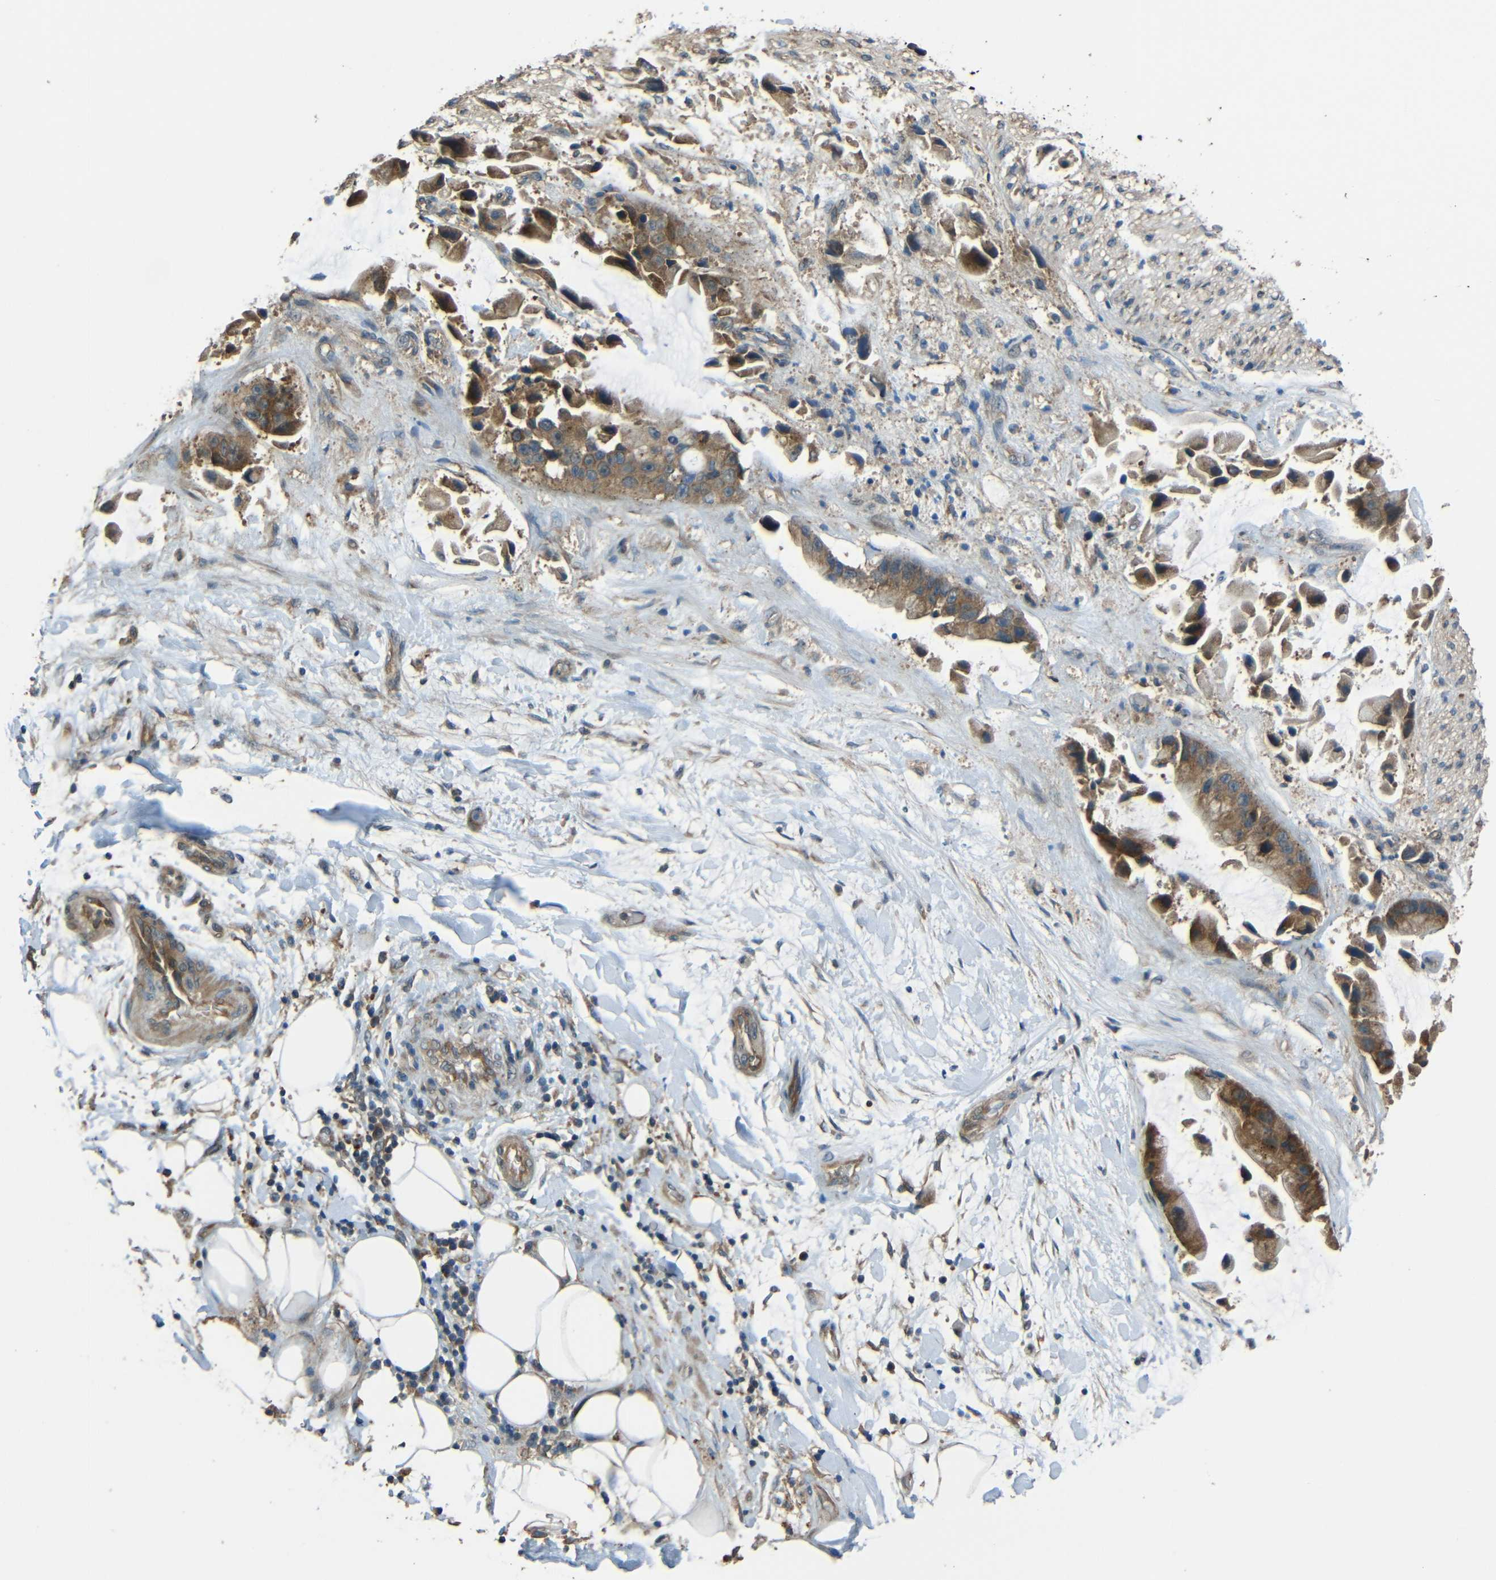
{"staining": {"intensity": "moderate", "quantity": ">75%", "location": "cytoplasmic/membranous"}, "tissue": "adipose tissue", "cell_type": "Adipocytes", "image_type": "normal", "snomed": [{"axis": "morphology", "description": "Normal tissue, NOS"}, {"axis": "morphology", "description": "Cholangiocarcinoma"}, {"axis": "topography", "description": "Liver"}, {"axis": "topography", "description": "Peripheral nerve tissue"}], "caption": "This image demonstrates immunohistochemistry (IHC) staining of benign adipose tissue, with medium moderate cytoplasmic/membranous expression in about >75% of adipocytes.", "gene": "ACACA", "patient": {"sex": "male", "age": 50}}